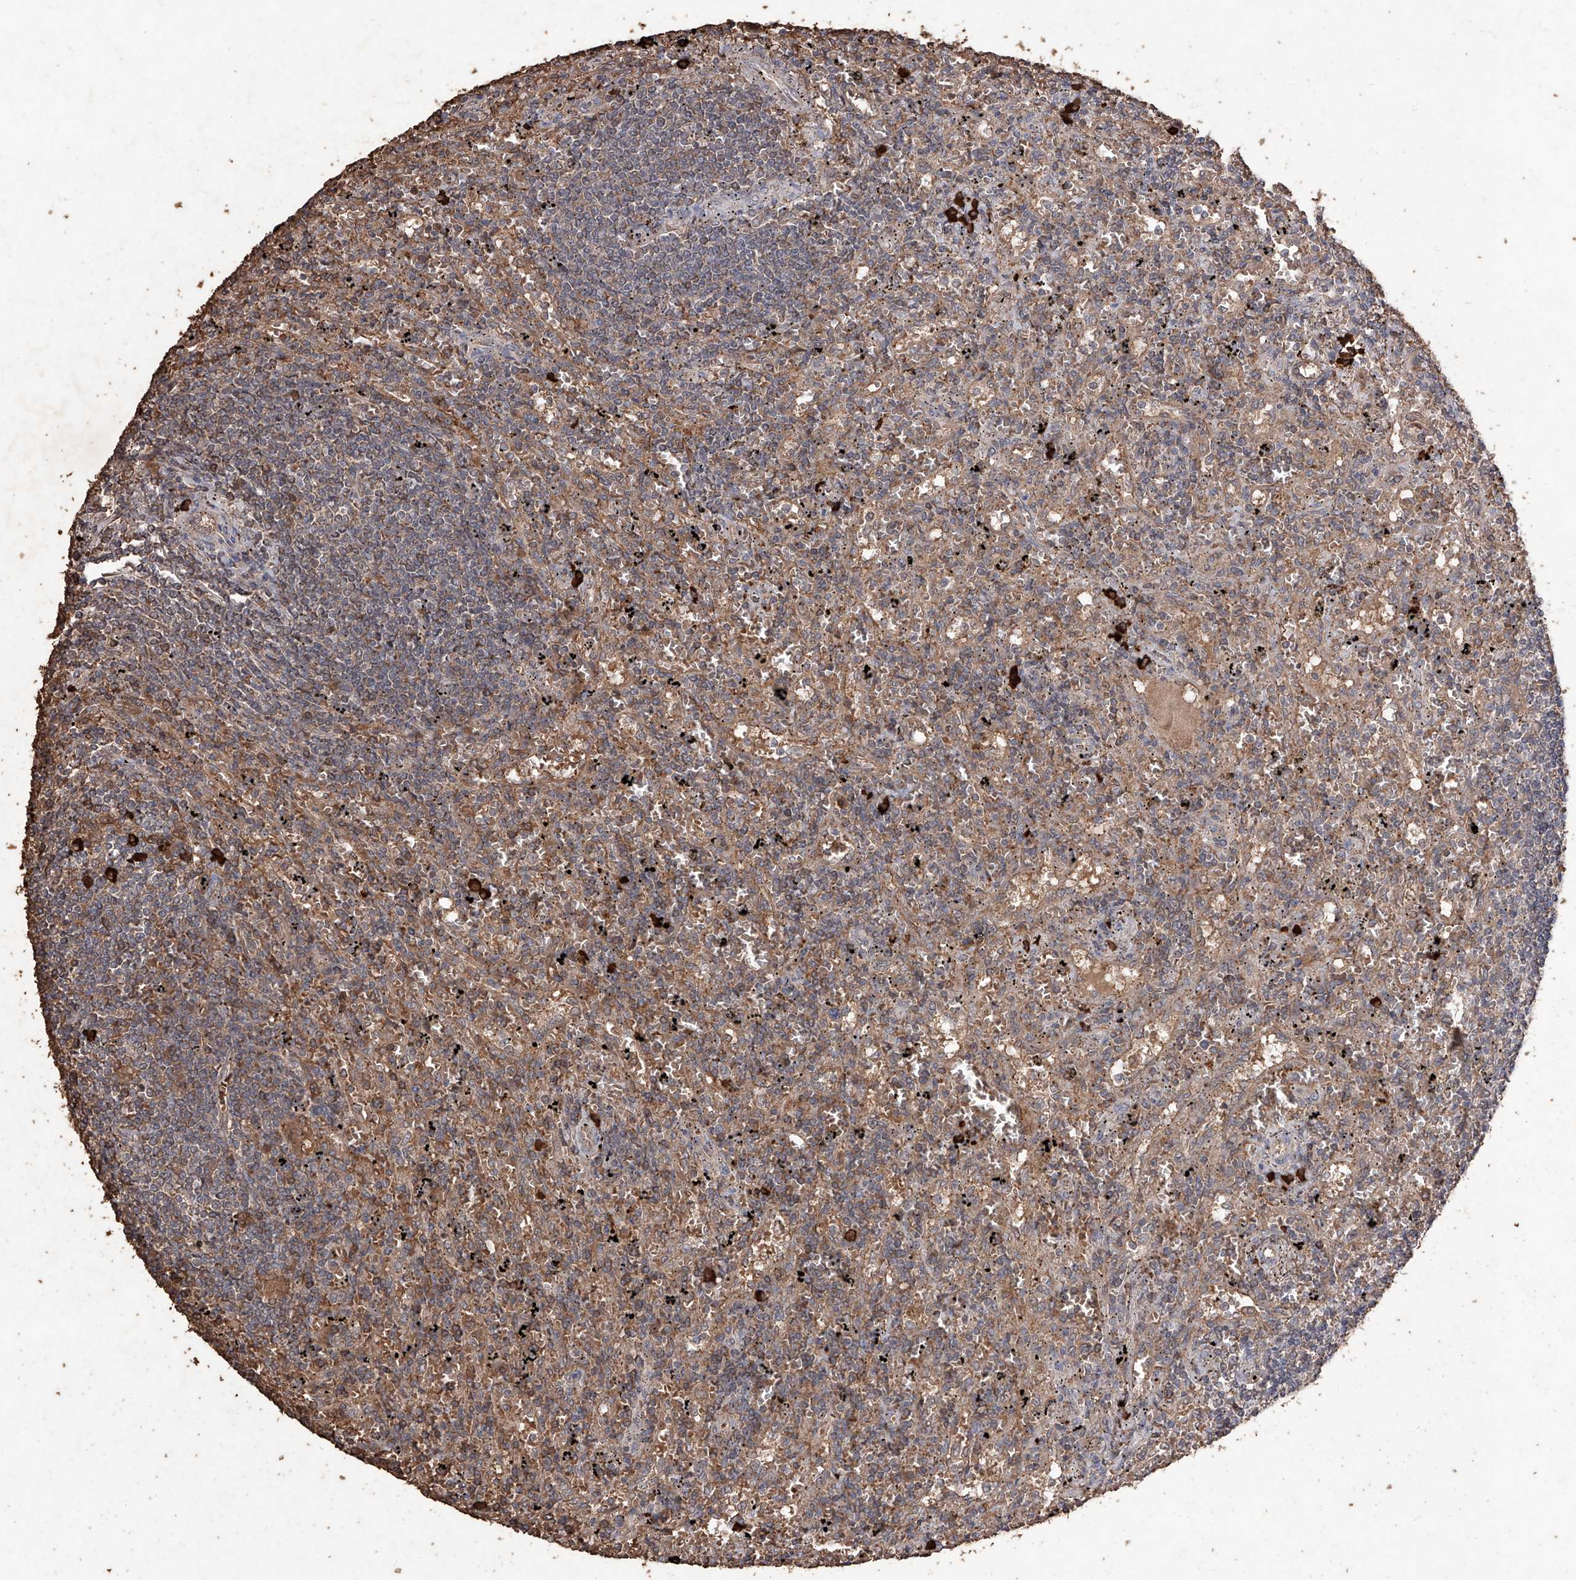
{"staining": {"intensity": "weak", "quantity": "<25%", "location": "cytoplasmic/membranous"}, "tissue": "lymphoma", "cell_type": "Tumor cells", "image_type": "cancer", "snomed": [{"axis": "morphology", "description": "Malignant lymphoma, non-Hodgkin's type, Low grade"}, {"axis": "topography", "description": "Spleen"}], "caption": "DAB (3,3'-diaminobenzidine) immunohistochemical staining of human lymphoma shows no significant expression in tumor cells.", "gene": "EML1", "patient": {"sex": "male", "age": 76}}